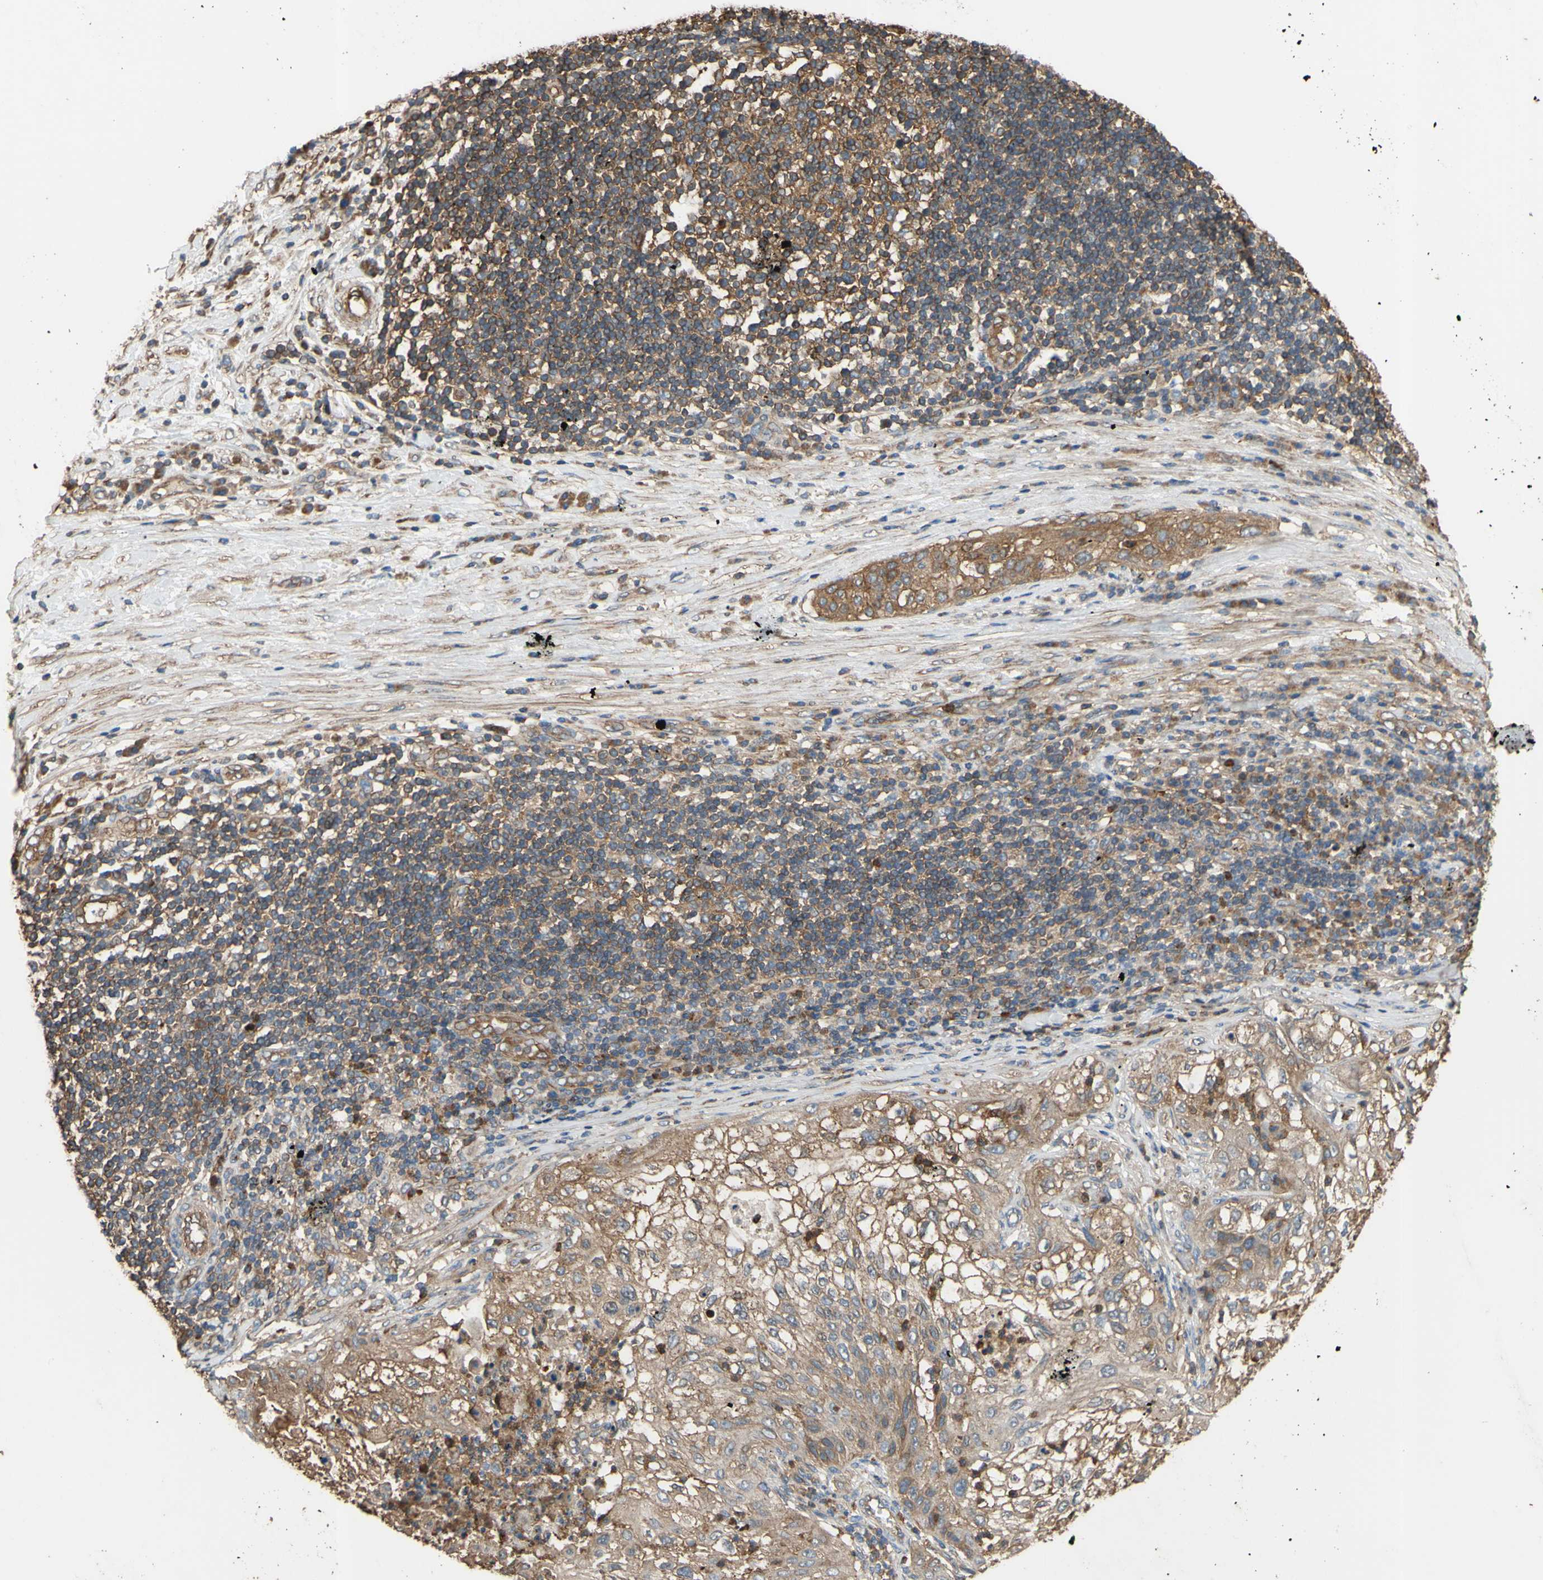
{"staining": {"intensity": "moderate", "quantity": ">75%", "location": "cytoplasmic/membranous"}, "tissue": "lung cancer", "cell_type": "Tumor cells", "image_type": "cancer", "snomed": [{"axis": "morphology", "description": "Inflammation, NOS"}, {"axis": "morphology", "description": "Squamous cell carcinoma, NOS"}, {"axis": "topography", "description": "Lymph node"}, {"axis": "topography", "description": "Soft tissue"}, {"axis": "topography", "description": "Lung"}], "caption": "Moderate cytoplasmic/membranous expression for a protein is present in about >75% of tumor cells of lung cancer using immunohistochemistry.", "gene": "CTTN", "patient": {"sex": "male", "age": 66}}